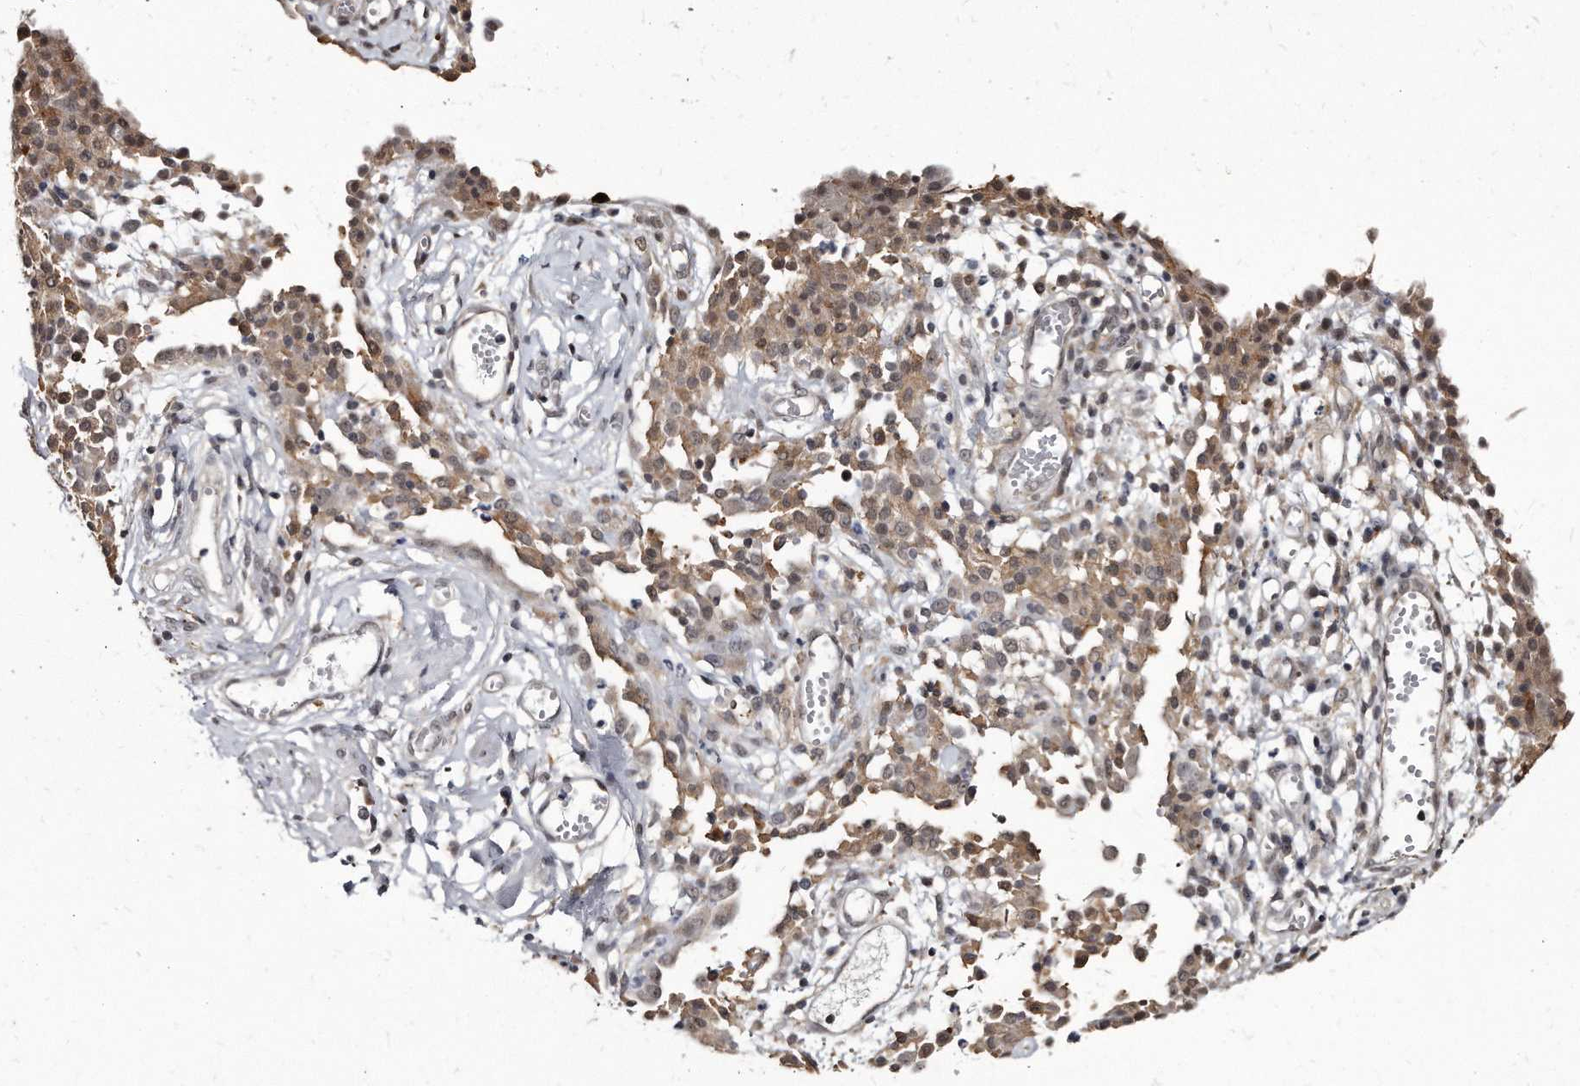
{"staining": {"intensity": "negative", "quantity": "none", "location": "none"}, "tissue": "ovarian cancer", "cell_type": "Tumor cells", "image_type": "cancer", "snomed": [{"axis": "morphology", "description": "Carcinoma, endometroid"}, {"axis": "topography", "description": "Ovary"}], "caption": "High power microscopy histopathology image of an IHC histopathology image of ovarian cancer, revealing no significant staining in tumor cells. The staining was performed using DAB (3,3'-diaminobenzidine) to visualize the protein expression in brown, while the nuclei were stained in blue with hematoxylin (Magnification: 20x).", "gene": "KLHDC3", "patient": {"sex": "female", "age": 42}}